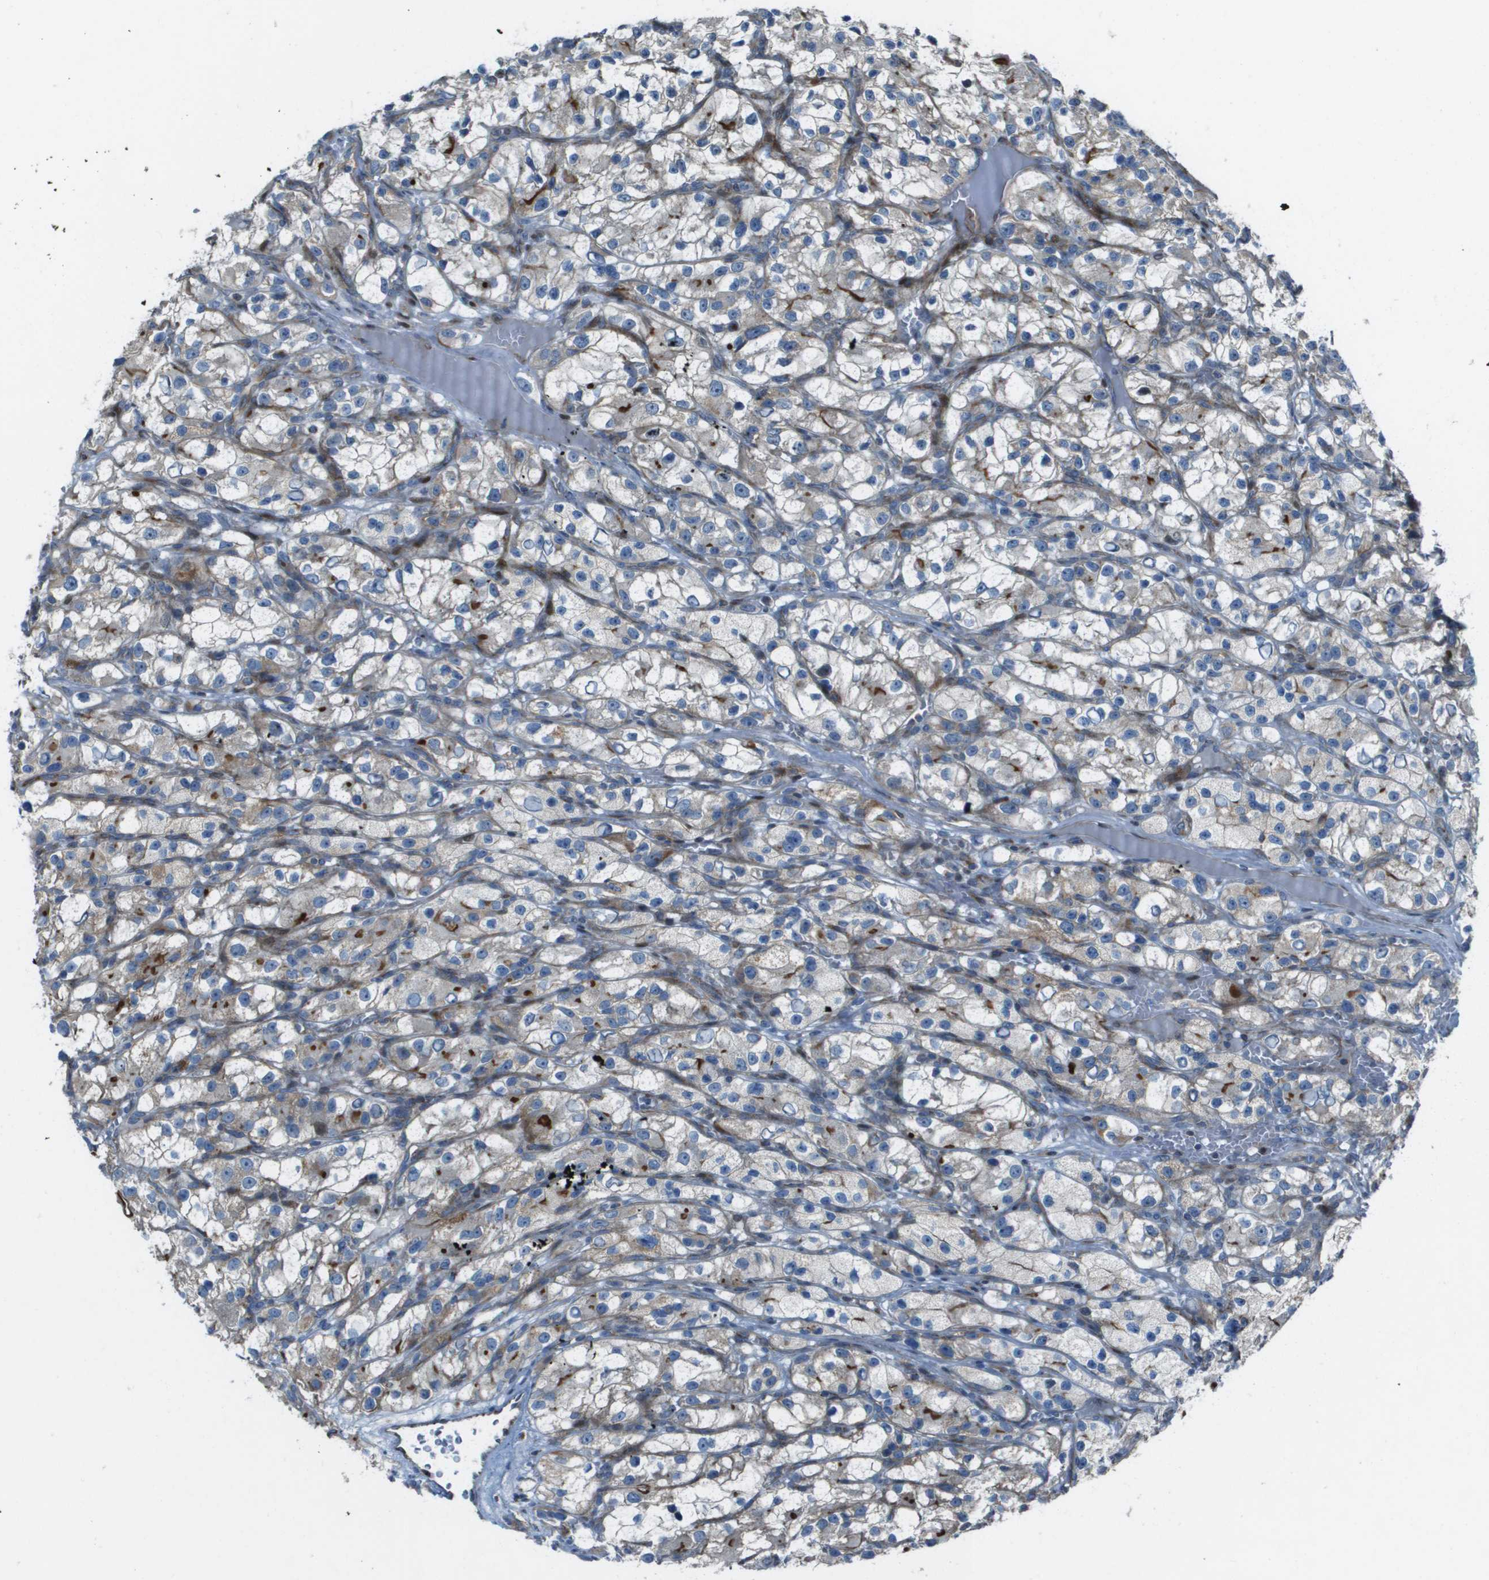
{"staining": {"intensity": "moderate", "quantity": "<25%", "location": "cytoplasmic/membranous"}, "tissue": "renal cancer", "cell_type": "Tumor cells", "image_type": "cancer", "snomed": [{"axis": "morphology", "description": "Adenocarcinoma, NOS"}, {"axis": "topography", "description": "Kidney"}], "caption": "A brown stain shows moderate cytoplasmic/membranous expression of a protein in renal adenocarcinoma tumor cells.", "gene": "MGAT3", "patient": {"sex": "female", "age": 57}}